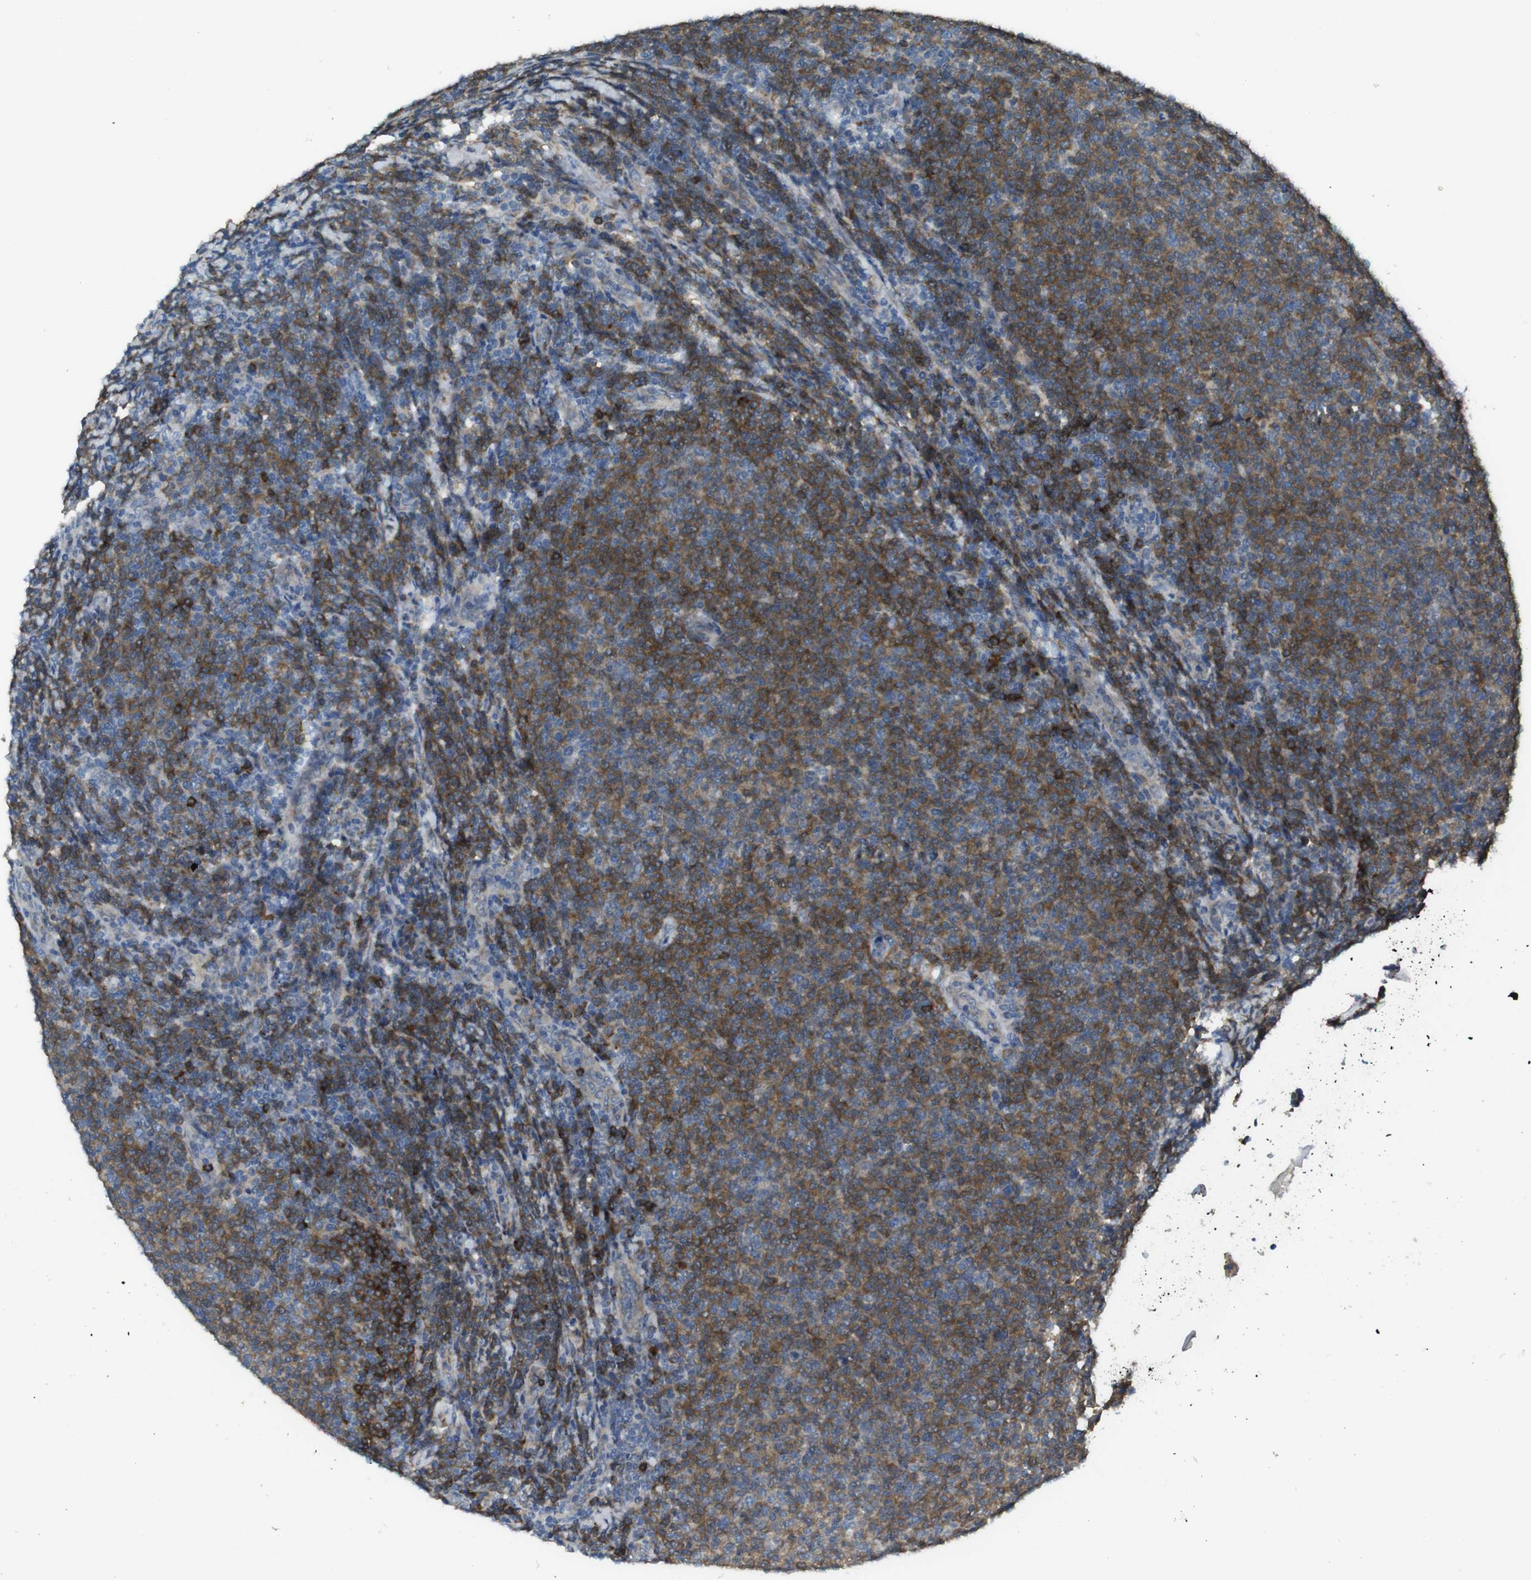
{"staining": {"intensity": "moderate", "quantity": ">75%", "location": "cytoplasmic/membranous"}, "tissue": "lymphoma", "cell_type": "Tumor cells", "image_type": "cancer", "snomed": [{"axis": "morphology", "description": "Malignant lymphoma, non-Hodgkin's type, Low grade"}, {"axis": "topography", "description": "Lymph node"}], "caption": "Protein staining shows moderate cytoplasmic/membranous staining in about >75% of tumor cells in lymphoma.", "gene": "ARHGAP24", "patient": {"sex": "male", "age": 66}}